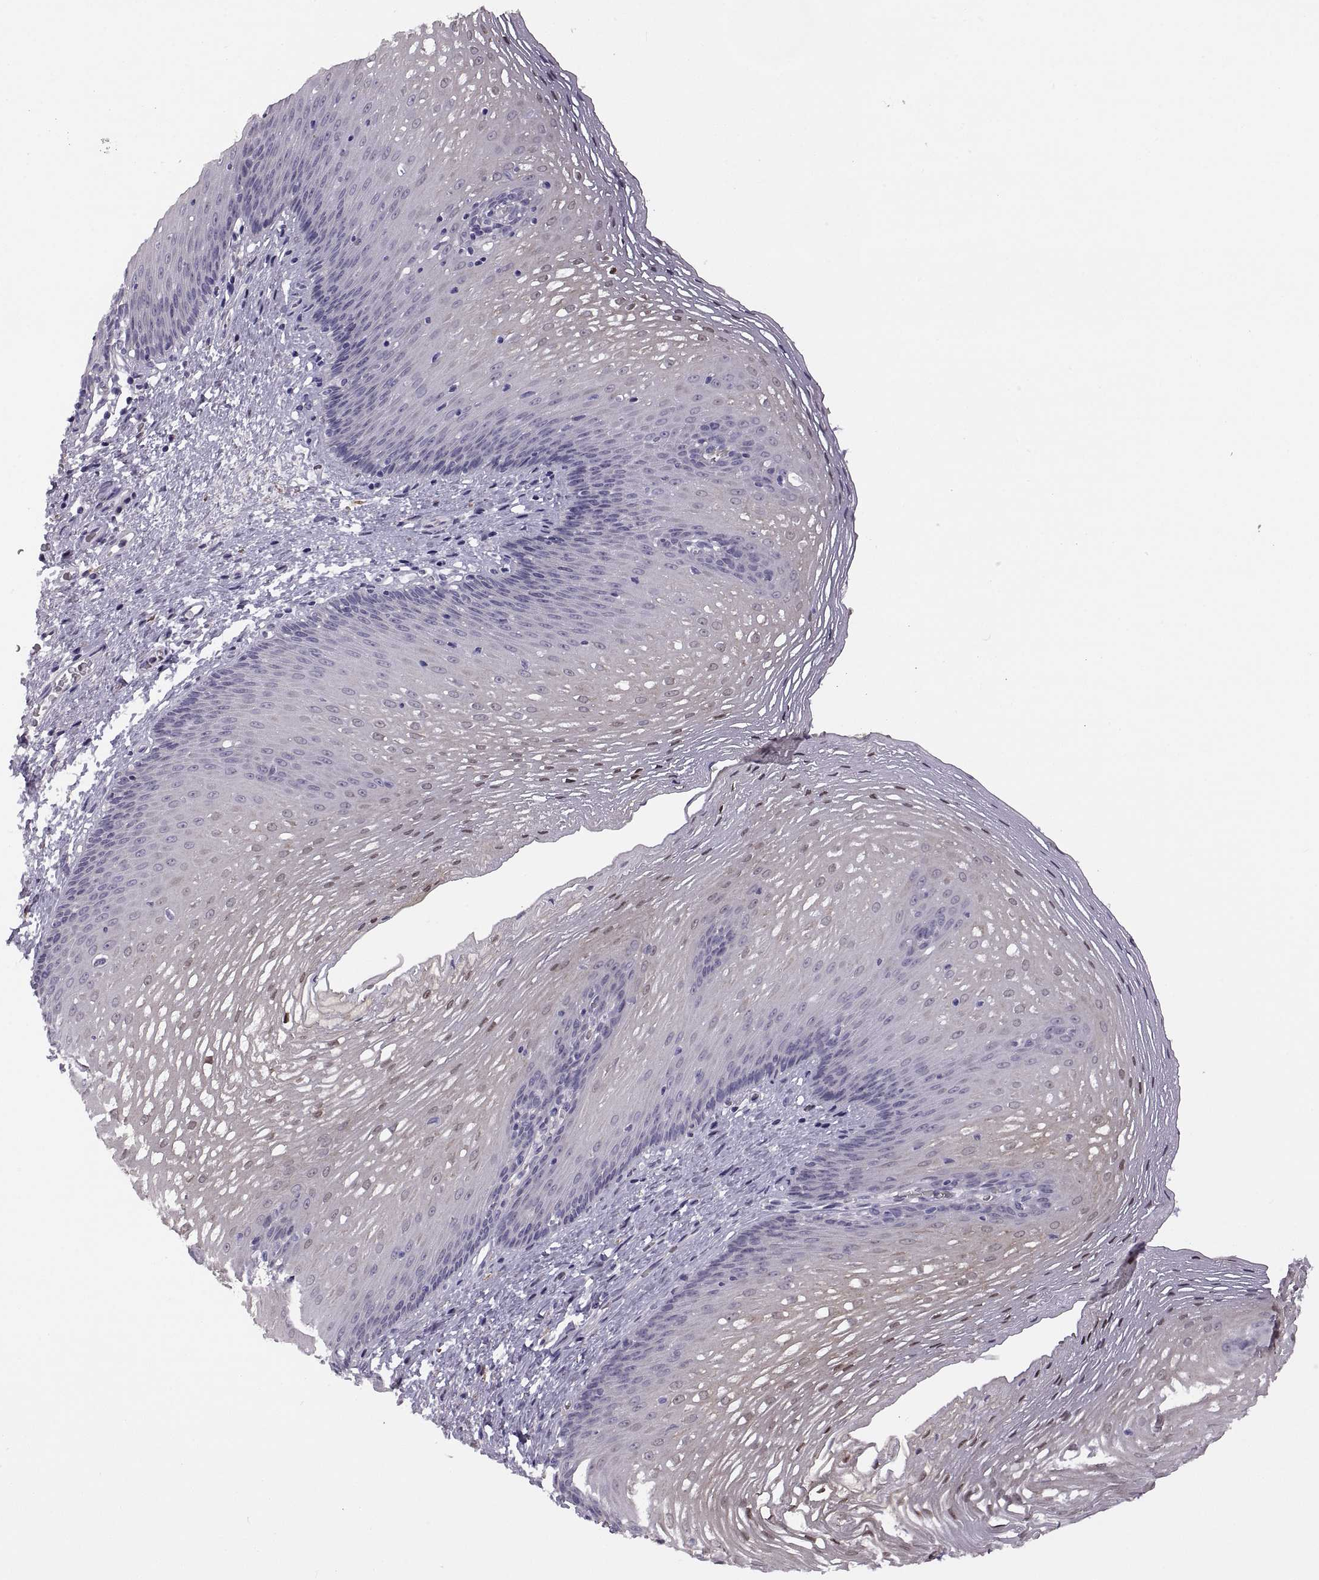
{"staining": {"intensity": "weak", "quantity": "<25%", "location": "cytoplasmic/membranous"}, "tissue": "esophagus", "cell_type": "Squamous epithelial cells", "image_type": "normal", "snomed": [{"axis": "morphology", "description": "Normal tissue, NOS"}, {"axis": "topography", "description": "Esophagus"}], "caption": "The immunohistochemistry micrograph has no significant expression in squamous epithelial cells of esophagus.", "gene": "MEIOC", "patient": {"sex": "male", "age": 76}}